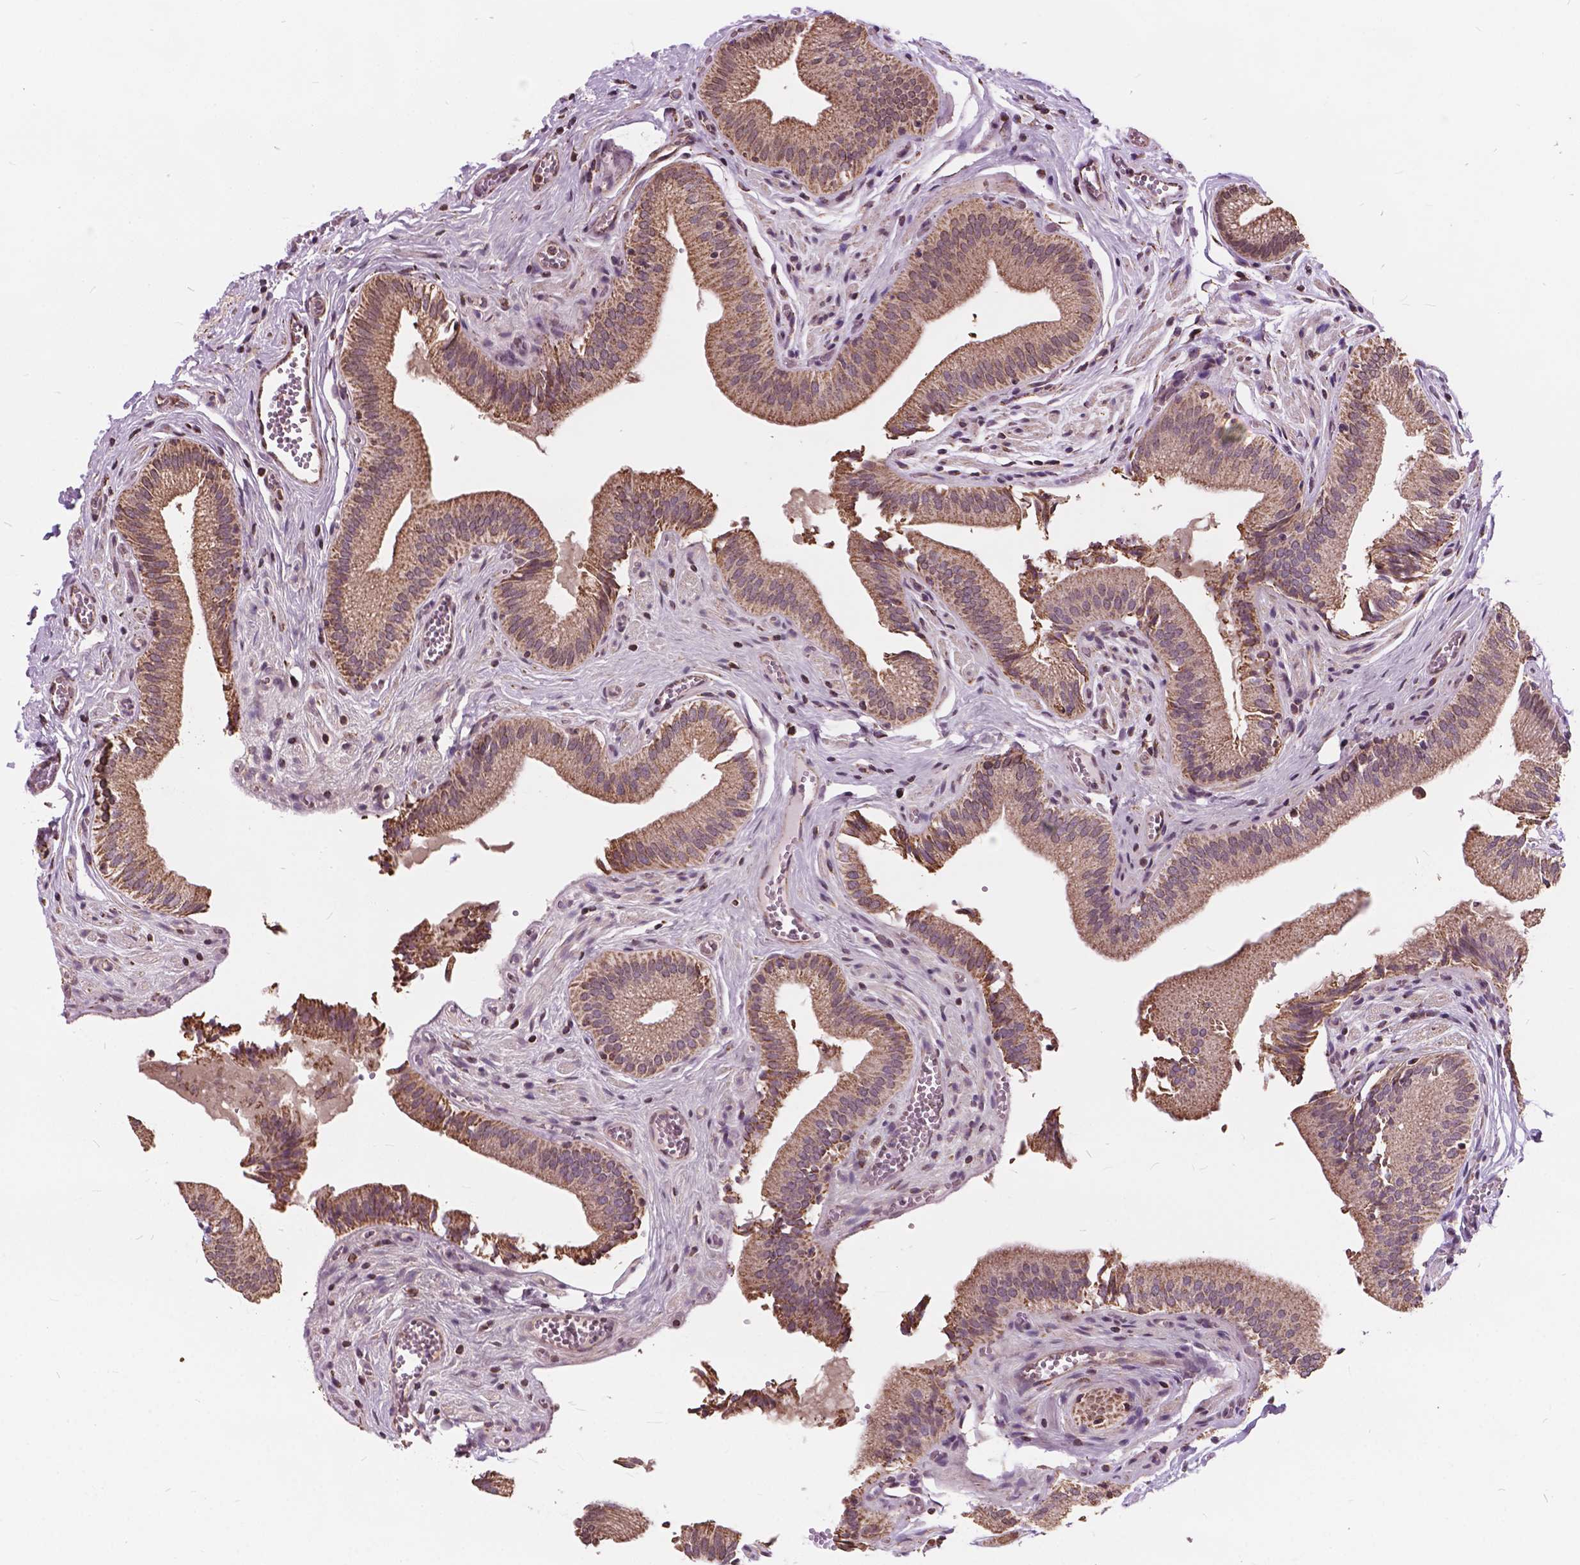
{"staining": {"intensity": "moderate", "quantity": ">75%", "location": "cytoplasmic/membranous"}, "tissue": "gallbladder", "cell_type": "Glandular cells", "image_type": "normal", "snomed": [{"axis": "morphology", "description": "Normal tissue, NOS"}, {"axis": "topography", "description": "Gallbladder"}, {"axis": "topography", "description": "Peripheral nerve tissue"}], "caption": "This histopathology image displays benign gallbladder stained with immunohistochemistry (IHC) to label a protein in brown. The cytoplasmic/membranous of glandular cells show moderate positivity for the protein. Nuclei are counter-stained blue.", "gene": "SCOC", "patient": {"sex": "male", "age": 17}}